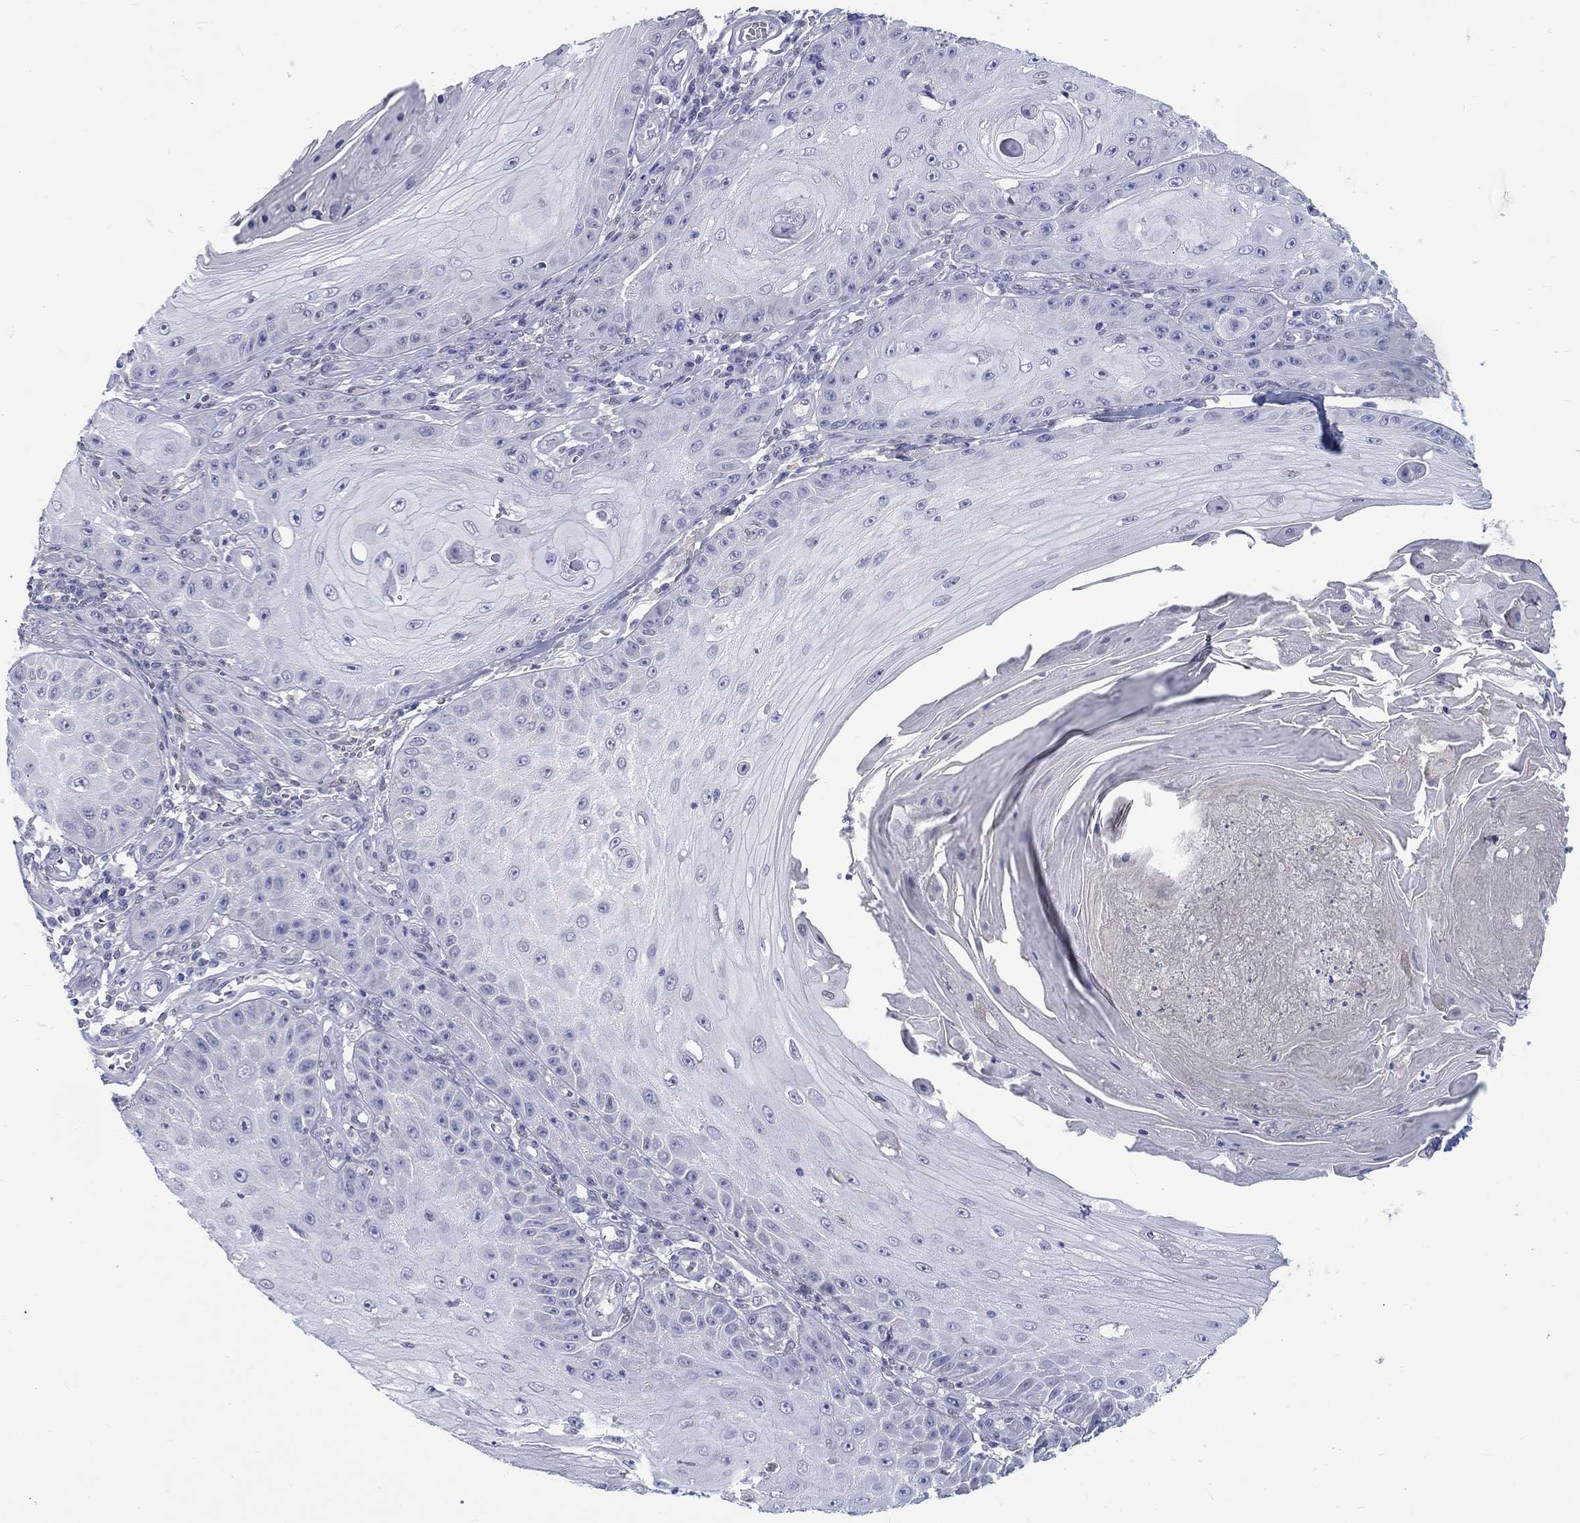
{"staining": {"intensity": "negative", "quantity": "none", "location": "none"}, "tissue": "skin cancer", "cell_type": "Tumor cells", "image_type": "cancer", "snomed": [{"axis": "morphology", "description": "Squamous cell carcinoma, NOS"}, {"axis": "topography", "description": "Skin"}], "caption": "IHC image of neoplastic tissue: squamous cell carcinoma (skin) stained with DAB (3,3'-diaminobenzidine) reveals no significant protein positivity in tumor cells. The staining was performed using DAB (3,3'-diaminobenzidine) to visualize the protein expression in brown, while the nuclei were stained in blue with hematoxylin (Magnification: 20x).", "gene": "EGFLAM", "patient": {"sex": "male", "age": 70}}